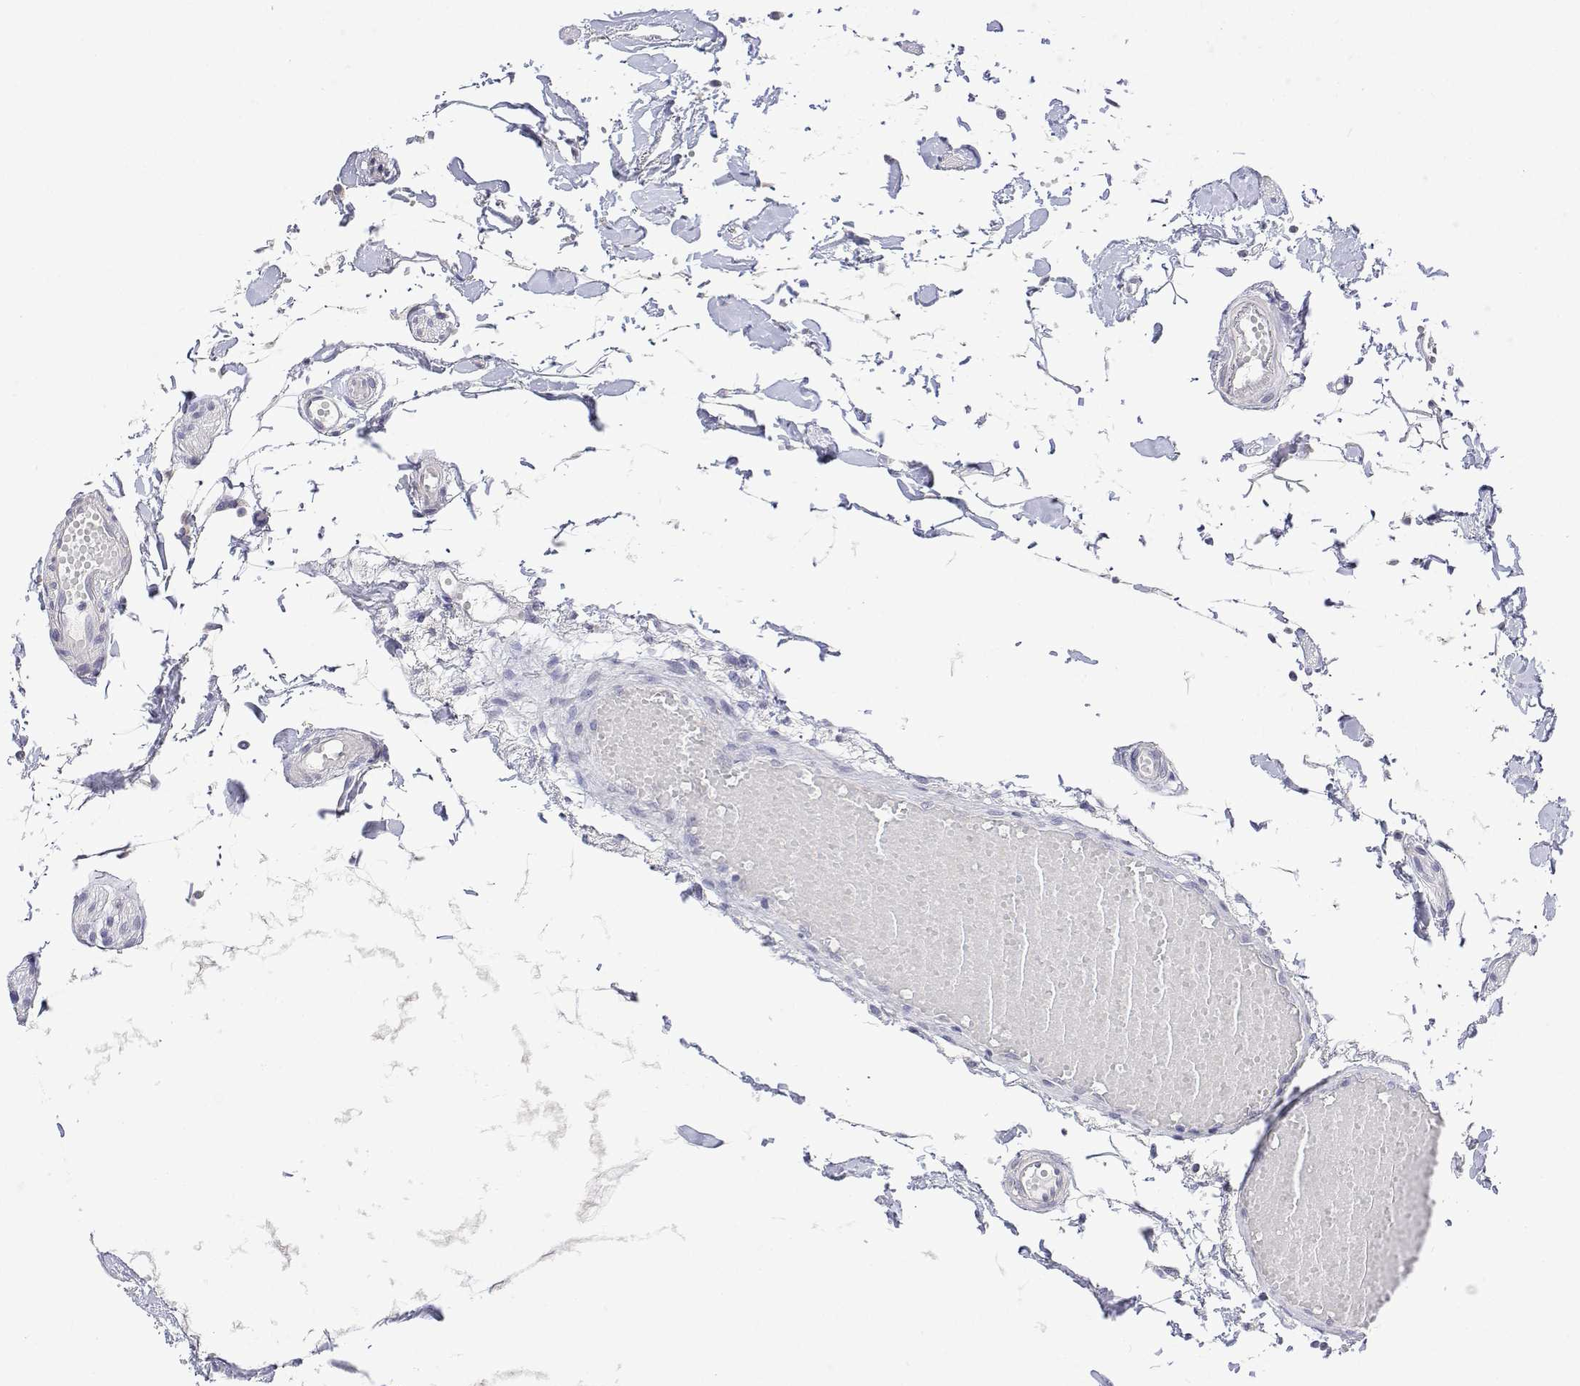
{"staining": {"intensity": "negative", "quantity": "none", "location": "none"}, "tissue": "colon", "cell_type": "Endothelial cells", "image_type": "normal", "snomed": [{"axis": "morphology", "description": "Normal tissue, NOS"}, {"axis": "morphology", "description": "Adenocarcinoma, NOS"}, {"axis": "topography", "description": "Colon"}], "caption": "Endothelial cells show no significant protein staining in unremarkable colon.", "gene": "PLCB1", "patient": {"sex": "male", "age": 83}}